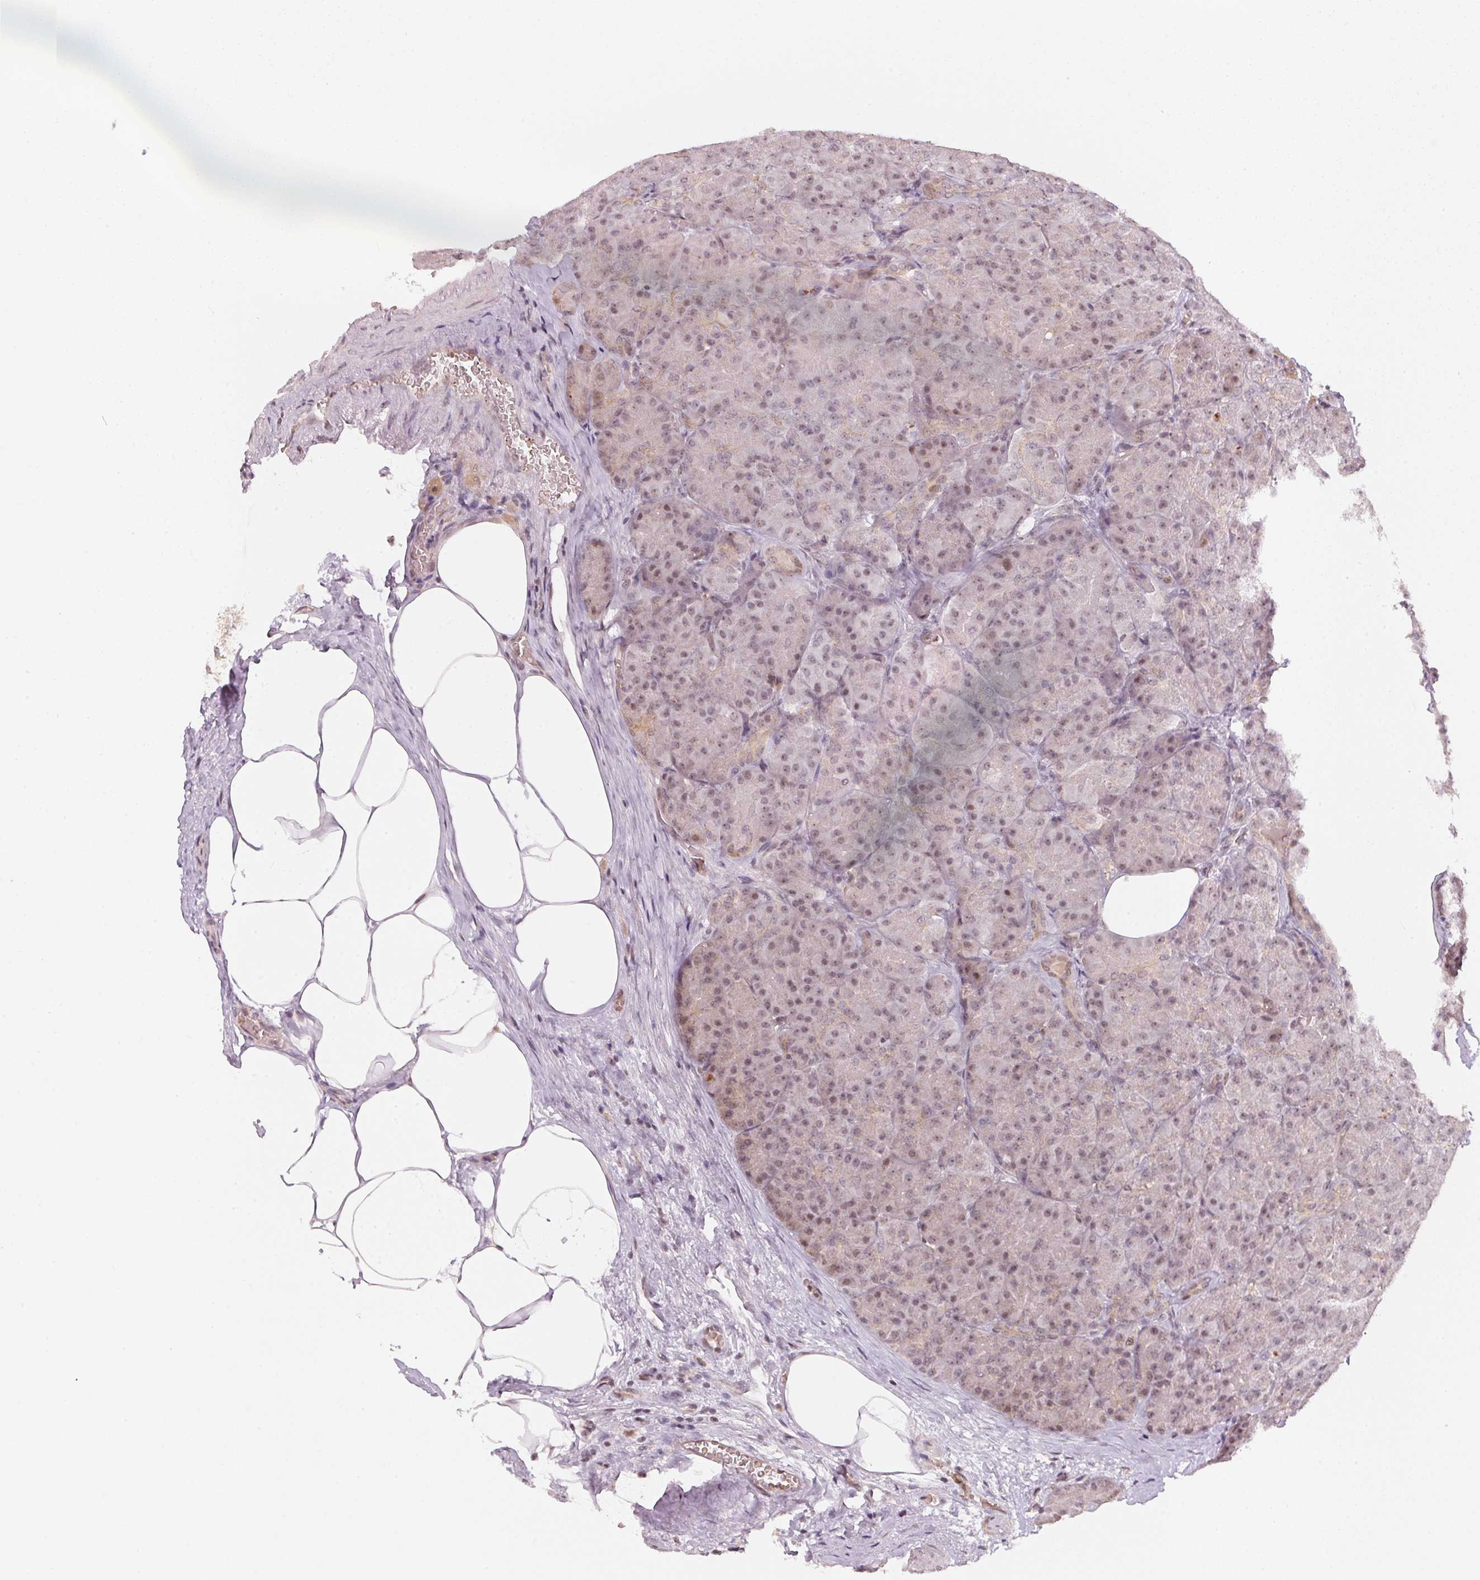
{"staining": {"intensity": "moderate", "quantity": ">75%", "location": "cytoplasmic/membranous,nuclear"}, "tissue": "pancreas", "cell_type": "Exocrine glandular cells", "image_type": "normal", "snomed": [{"axis": "morphology", "description": "Normal tissue, NOS"}, {"axis": "topography", "description": "Pancreas"}], "caption": "Pancreas stained for a protein (brown) reveals moderate cytoplasmic/membranous,nuclear positive staining in approximately >75% of exocrine glandular cells.", "gene": "KAT6A", "patient": {"sex": "male", "age": 57}}